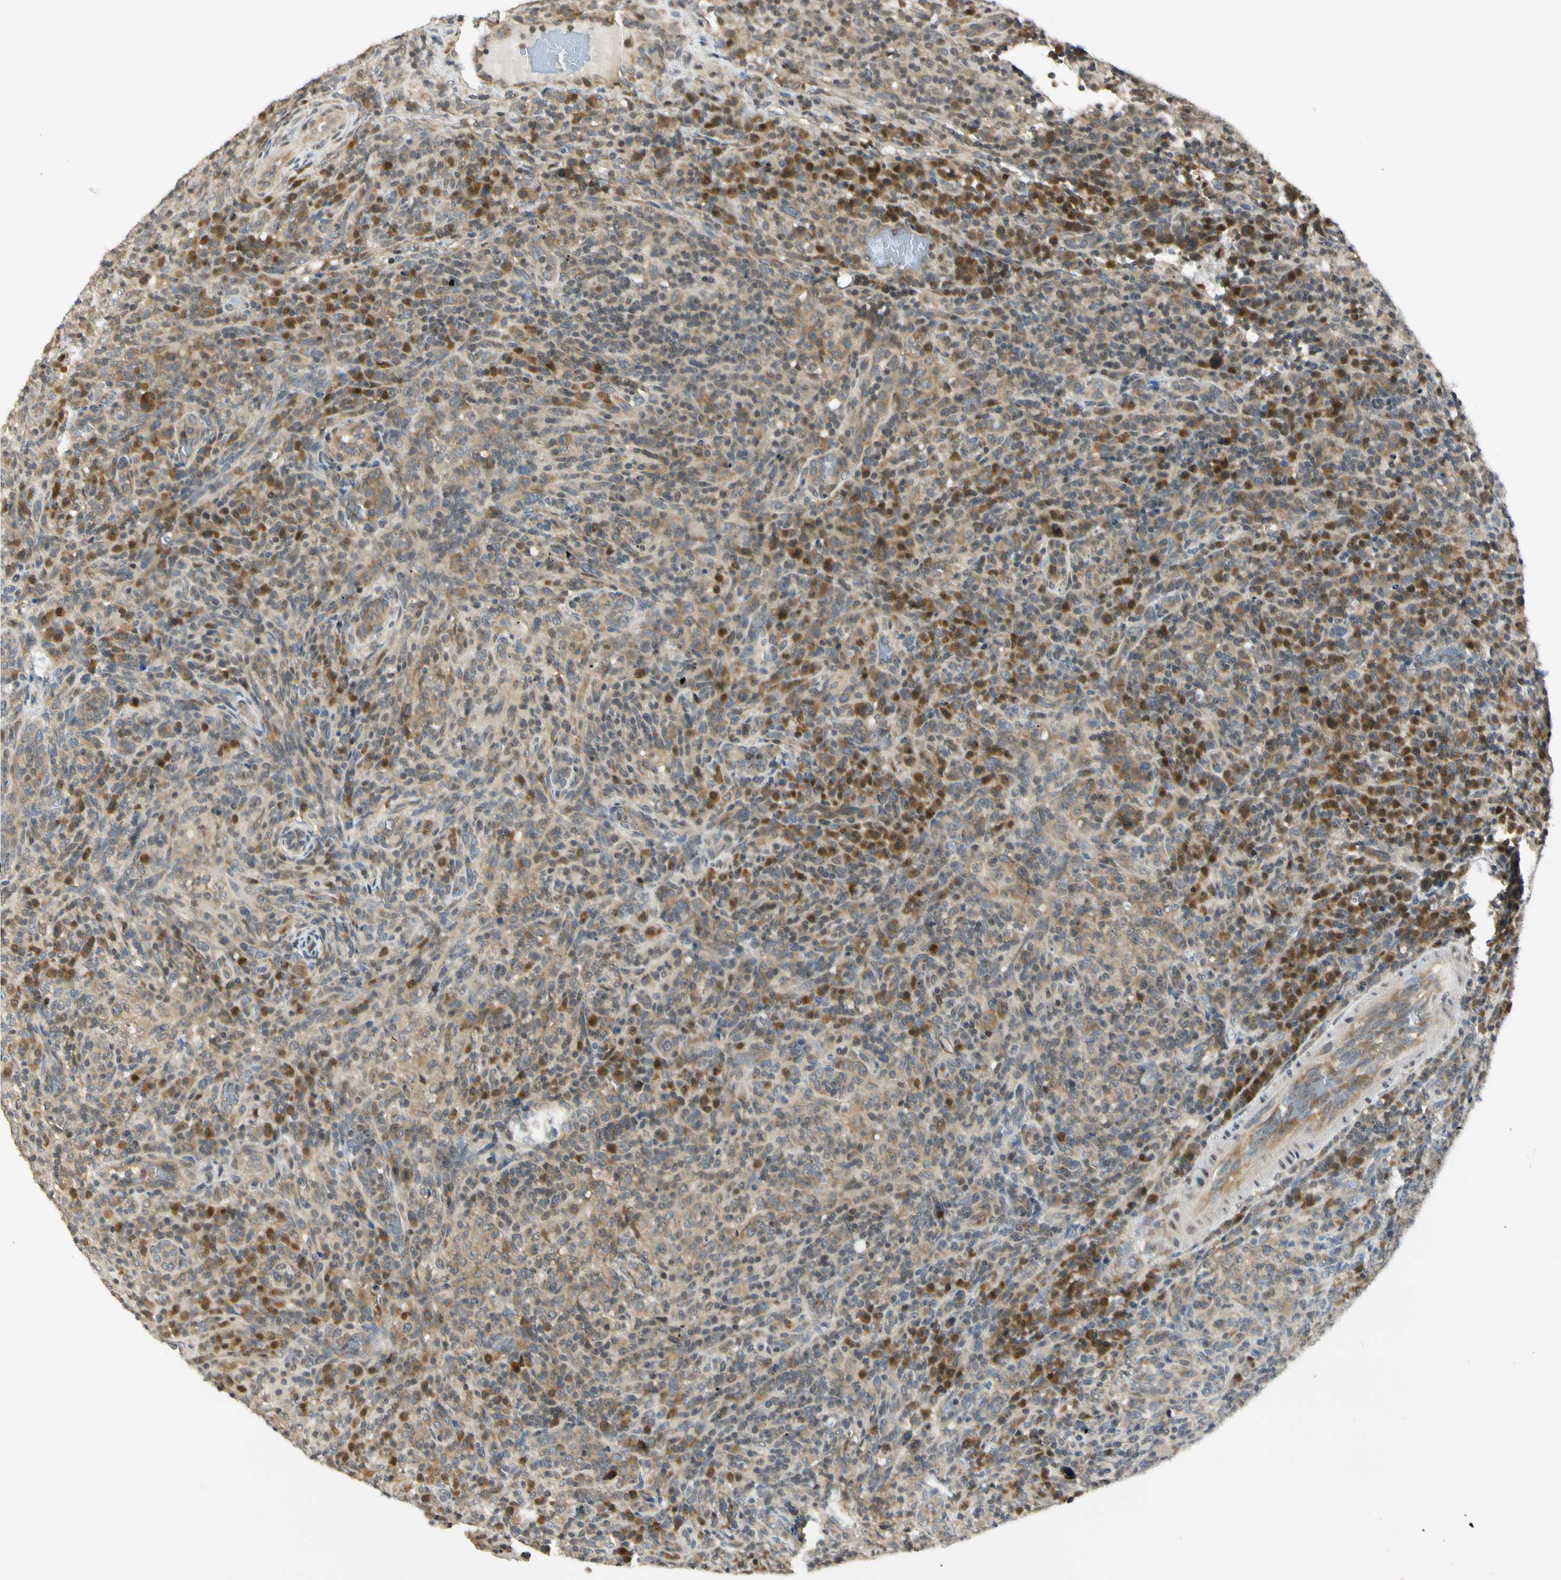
{"staining": {"intensity": "moderate", "quantity": ">75%", "location": "cytoplasmic/membranous"}, "tissue": "lymphoma", "cell_type": "Tumor cells", "image_type": "cancer", "snomed": [{"axis": "morphology", "description": "Malignant lymphoma, non-Hodgkin's type, High grade"}, {"axis": "topography", "description": "Lymph node"}], "caption": "A brown stain labels moderate cytoplasmic/membranous staining of a protein in malignant lymphoma, non-Hodgkin's type (high-grade) tumor cells. Nuclei are stained in blue.", "gene": "RPS6KB2", "patient": {"sex": "female", "age": 76}}